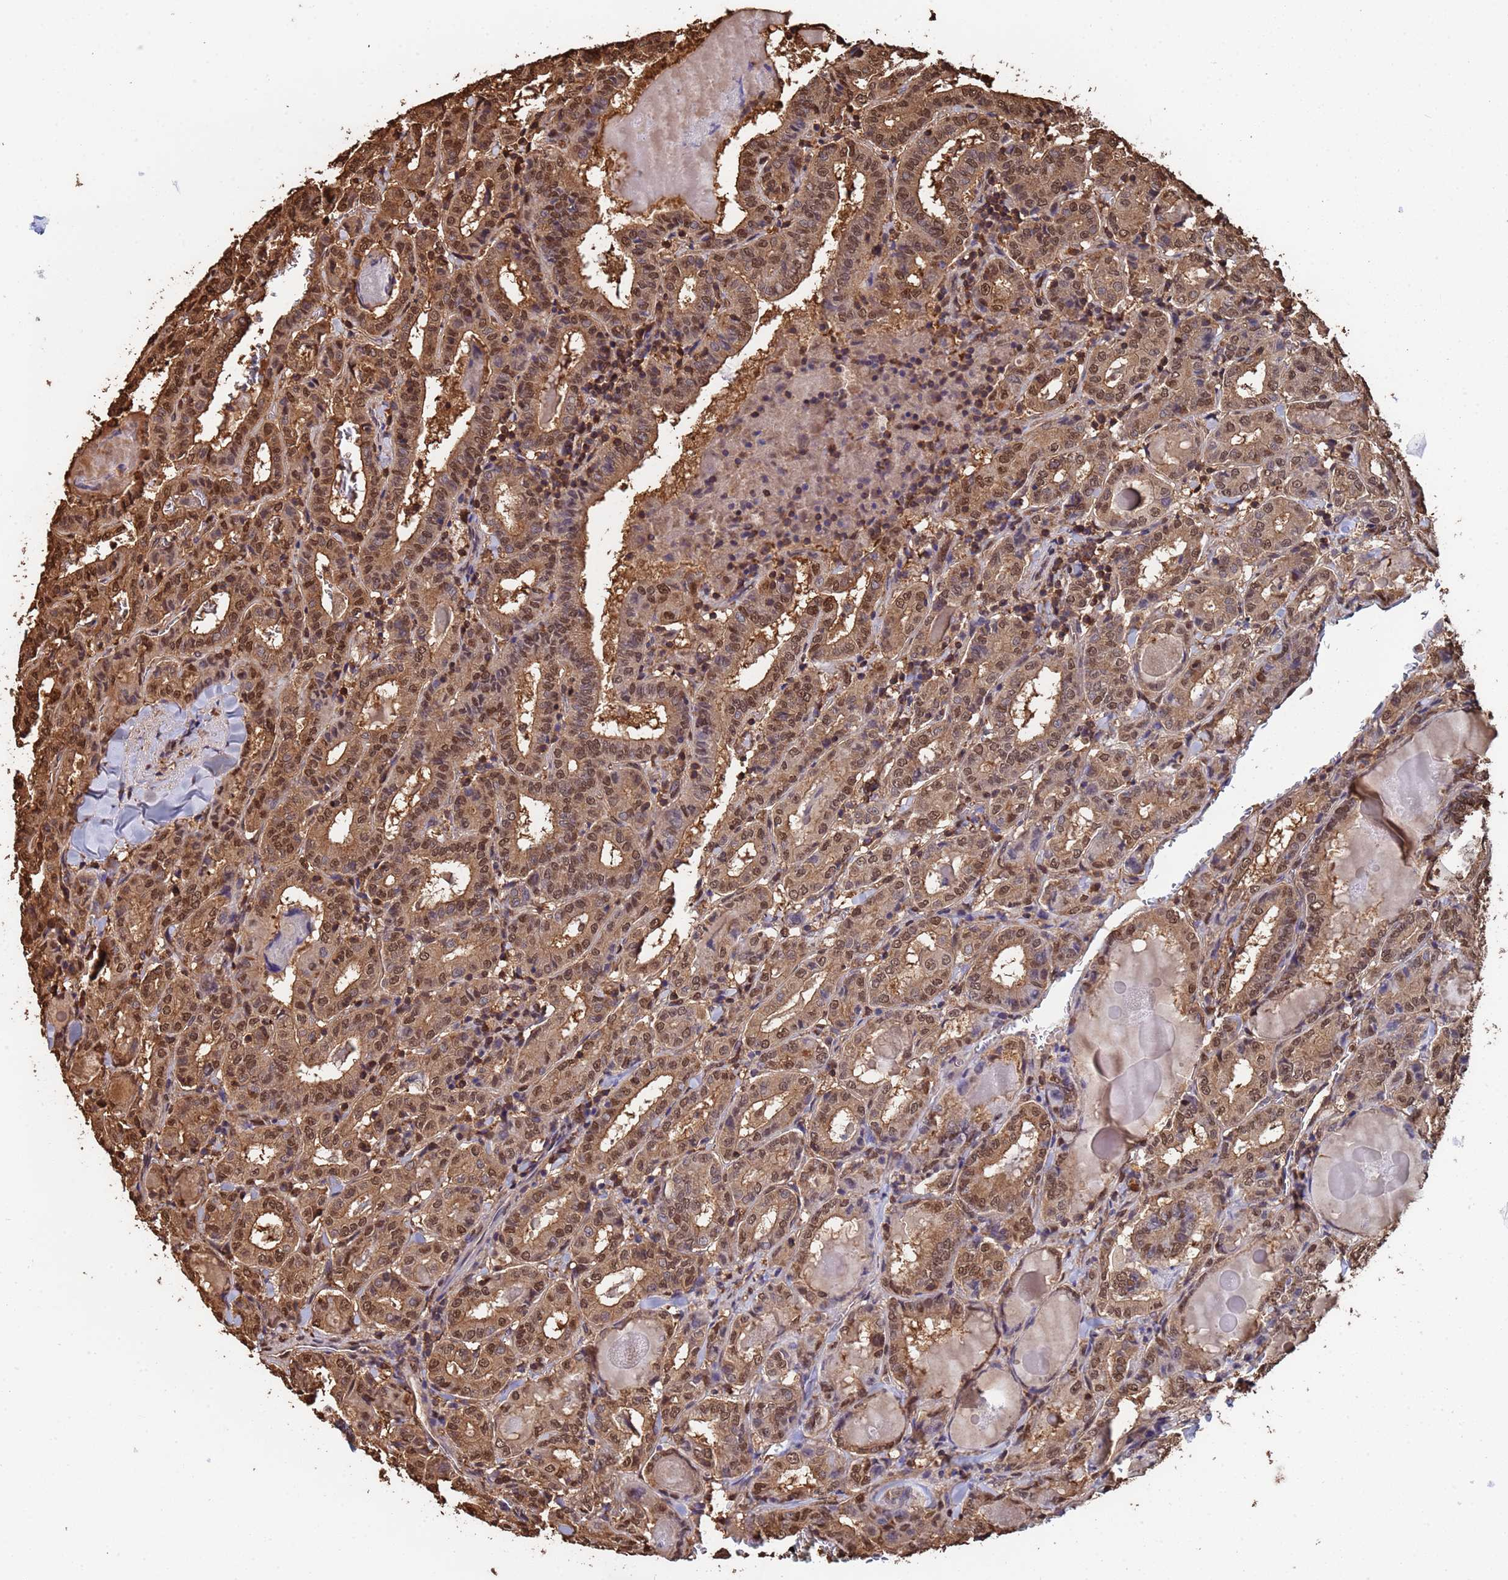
{"staining": {"intensity": "moderate", "quantity": ">75%", "location": "cytoplasmic/membranous,nuclear"}, "tissue": "thyroid cancer", "cell_type": "Tumor cells", "image_type": "cancer", "snomed": [{"axis": "morphology", "description": "Papillary adenocarcinoma, NOS"}, {"axis": "topography", "description": "Thyroid gland"}], "caption": "An image of human thyroid papillary adenocarcinoma stained for a protein displays moderate cytoplasmic/membranous and nuclear brown staining in tumor cells.", "gene": "SUMO4", "patient": {"sex": "female", "age": 72}}